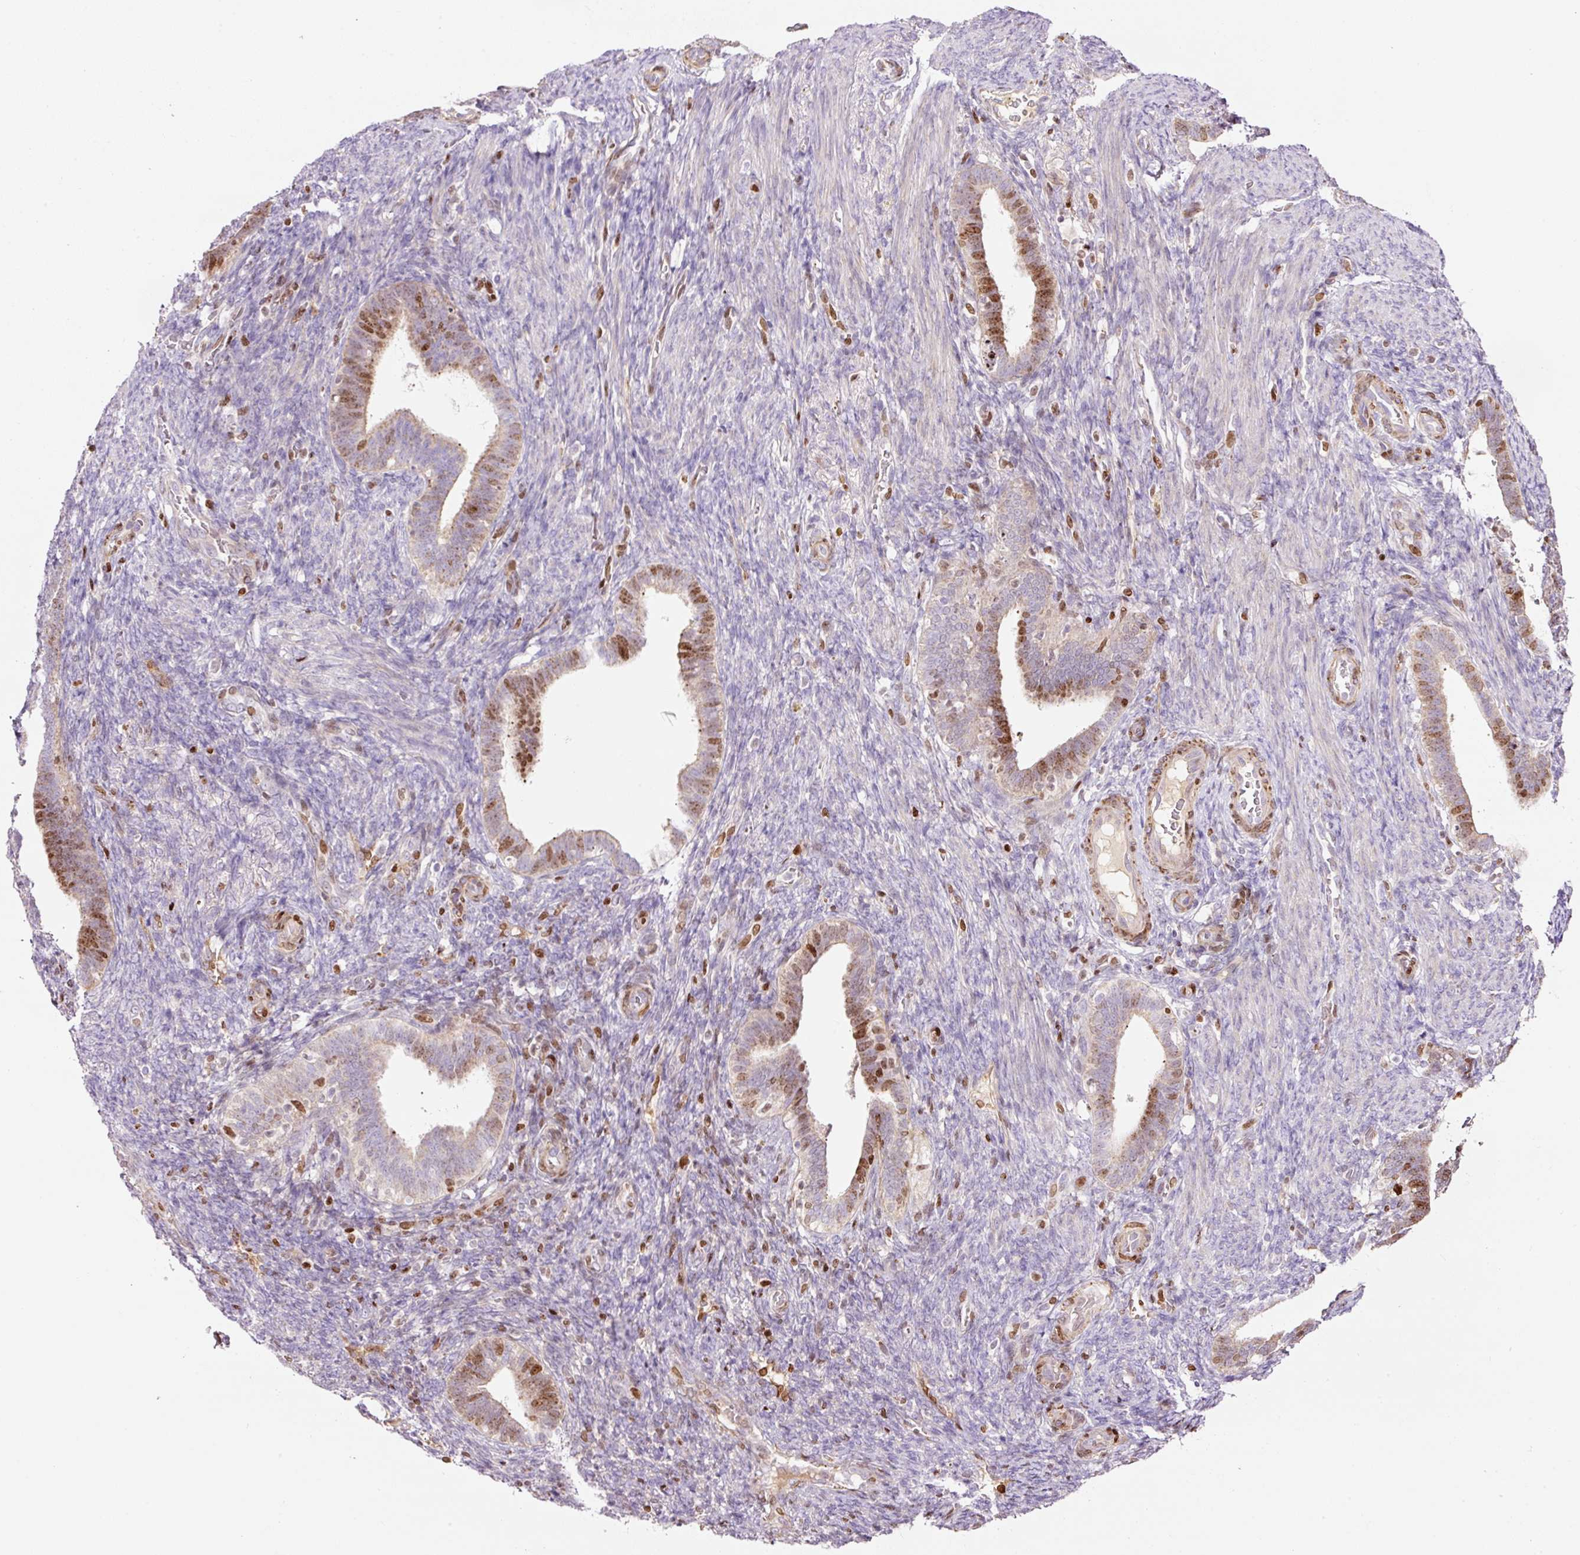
{"staining": {"intensity": "moderate", "quantity": "<25%", "location": "nuclear"}, "tissue": "endometrium", "cell_type": "Cells in endometrial stroma", "image_type": "normal", "snomed": [{"axis": "morphology", "description": "Normal tissue, NOS"}, {"axis": "topography", "description": "Endometrium"}], "caption": "Immunohistochemical staining of benign human endometrium demonstrates <25% levels of moderate nuclear protein expression in approximately <25% of cells in endometrial stroma.", "gene": "TMEM8B", "patient": {"sex": "female", "age": 34}}